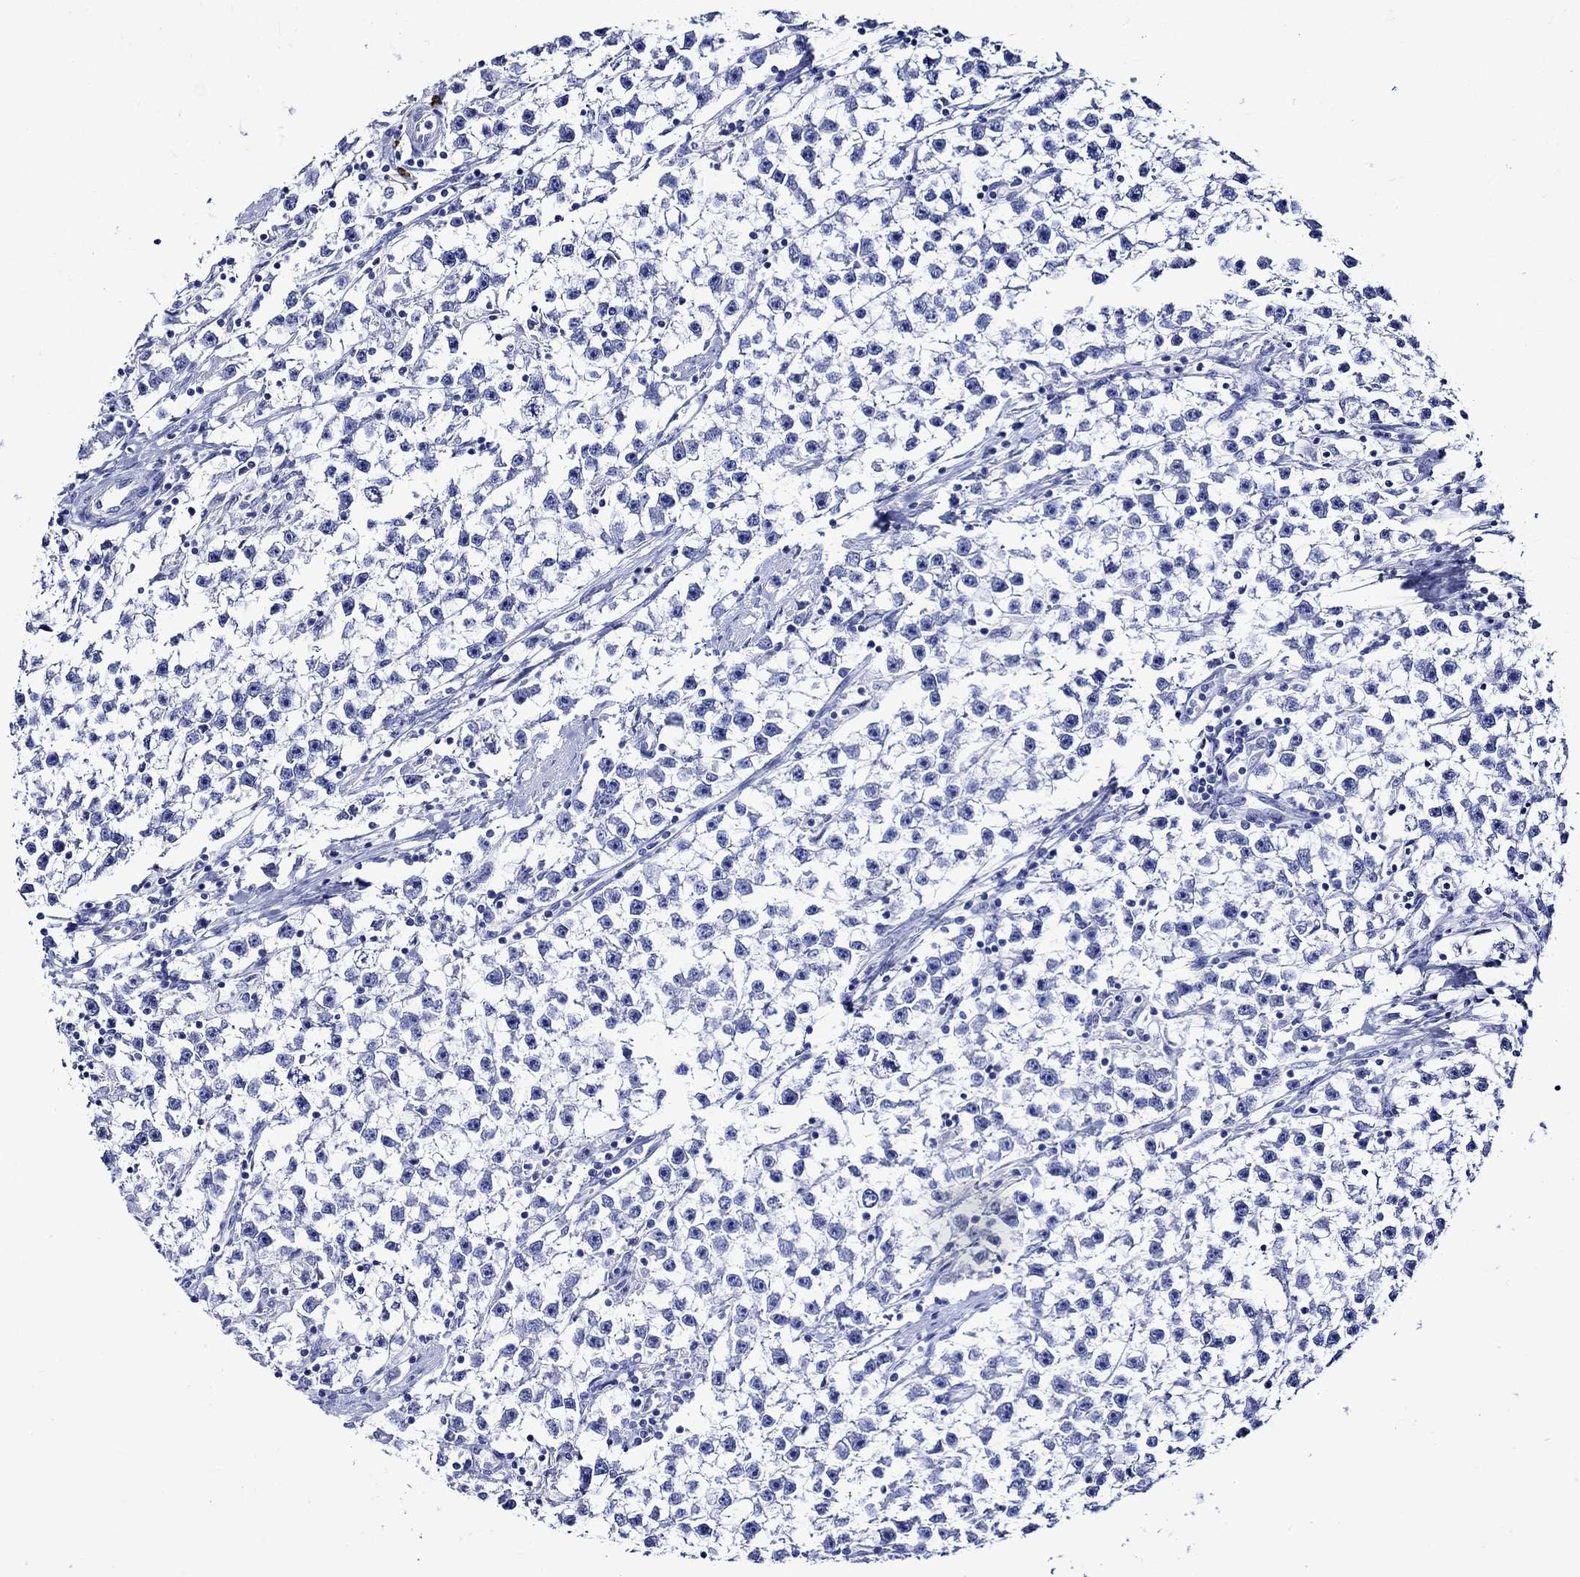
{"staining": {"intensity": "negative", "quantity": "none", "location": "none"}, "tissue": "testis cancer", "cell_type": "Tumor cells", "image_type": "cancer", "snomed": [{"axis": "morphology", "description": "Seminoma, NOS"}, {"axis": "topography", "description": "Testis"}], "caption": "Testis cancer (seminoma) stained for a protein using IHC demonstrates no staining tumor cells.", "gene": "CRYAB", "patient": {"sex": "male", "age": 59}}